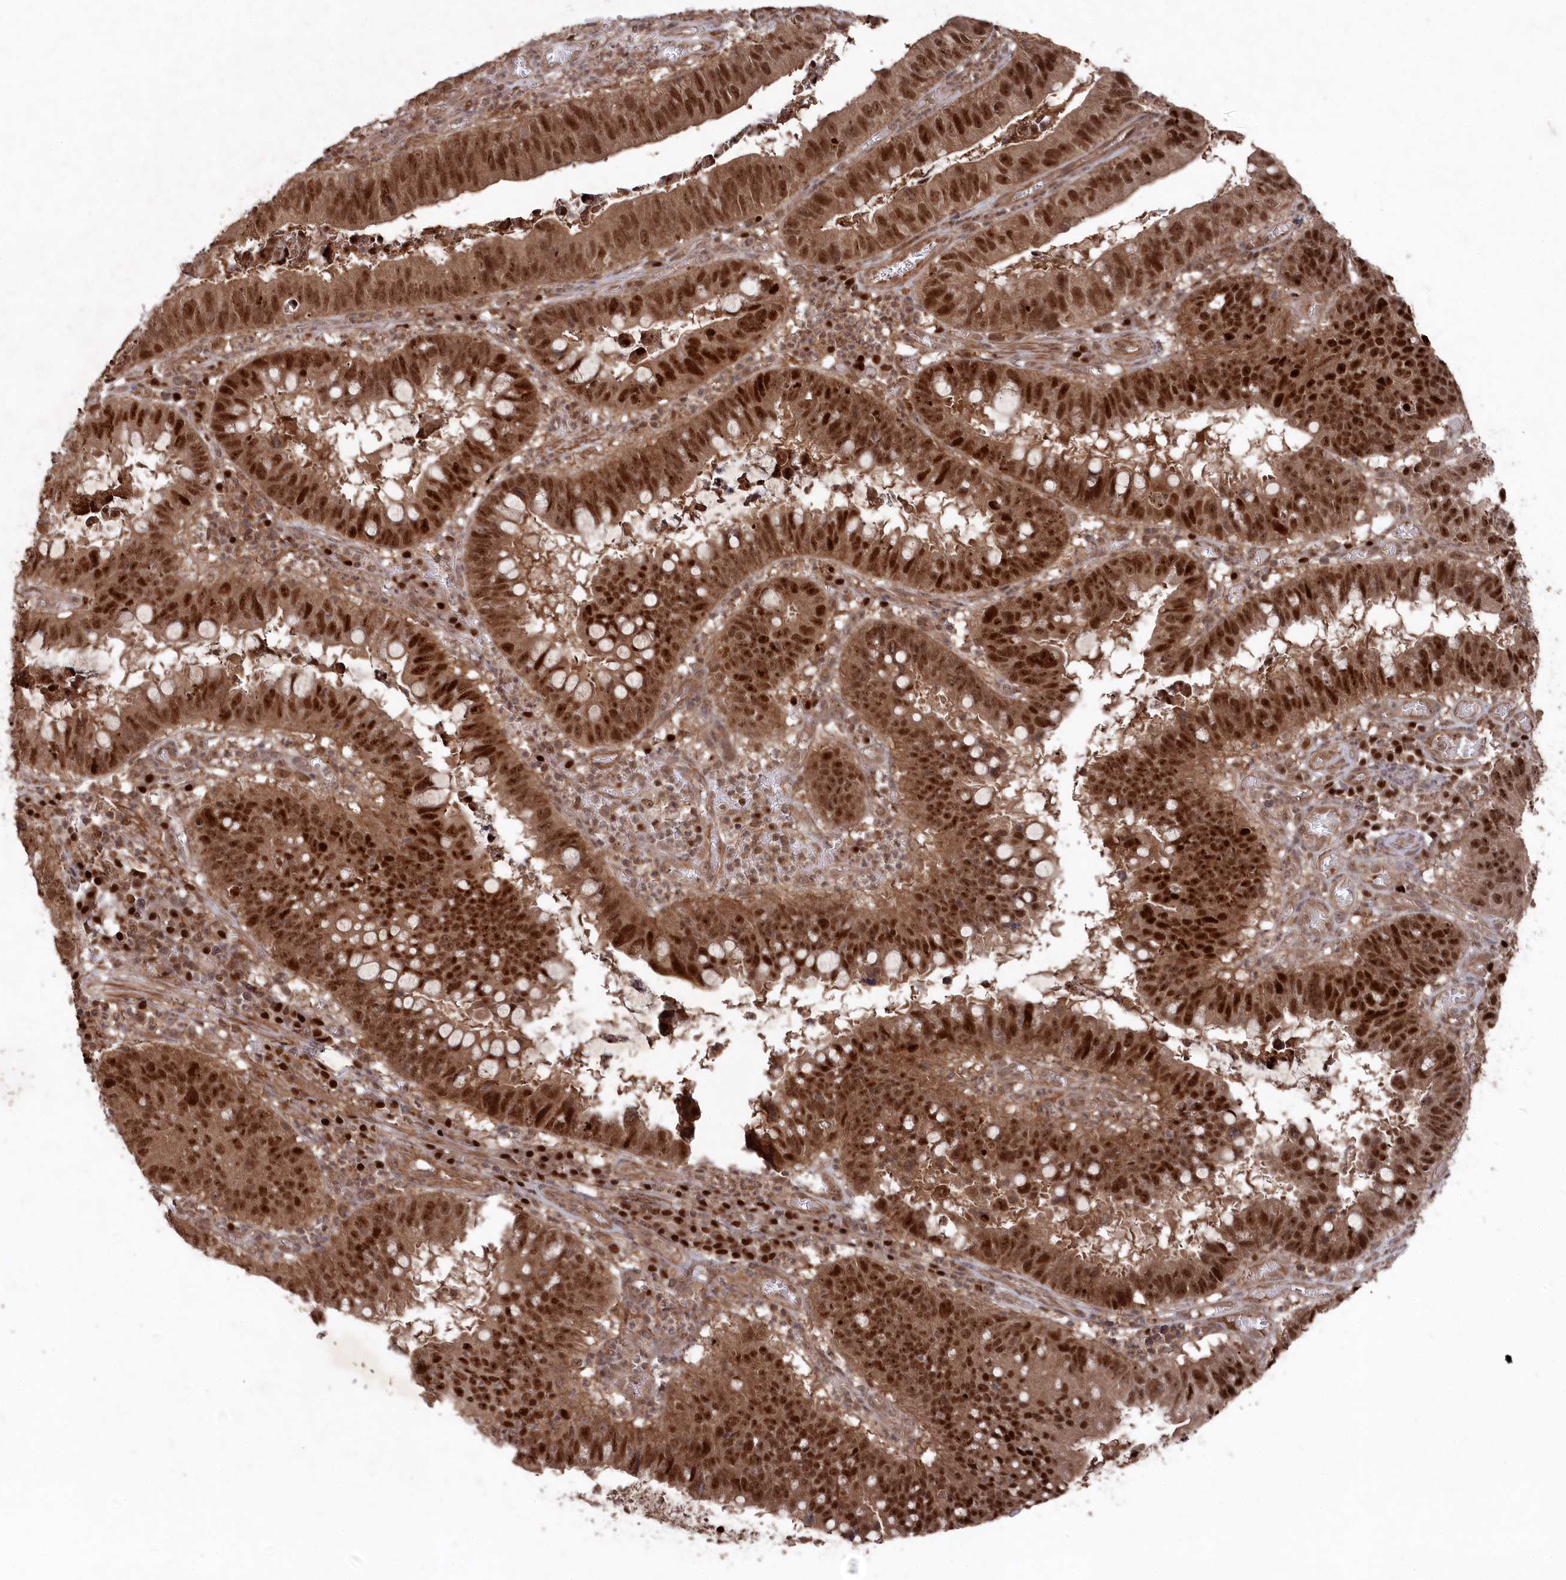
{"staining": {"intensity": "strong", "quantity": ">75%", "location": "cytoplasmic/membranous,nuclear"}, "tissue": "stomach cancer", "cell_type": "Tumor cells", "image_type": "cancer", "snomed": [{"axis": "morphology", "description": "Adenocarcinoma, NOS"}, {"axis": "topography", "description": "Stomach"}], "caption": "A high amount of strong cytoplasmic/membranous and nuclear positivity is appreciated in approximately >75% of tumor cells in stomach cancer tissue.", "gene": "BORCS7", "patient": {"sex": "male", "age": 59}}